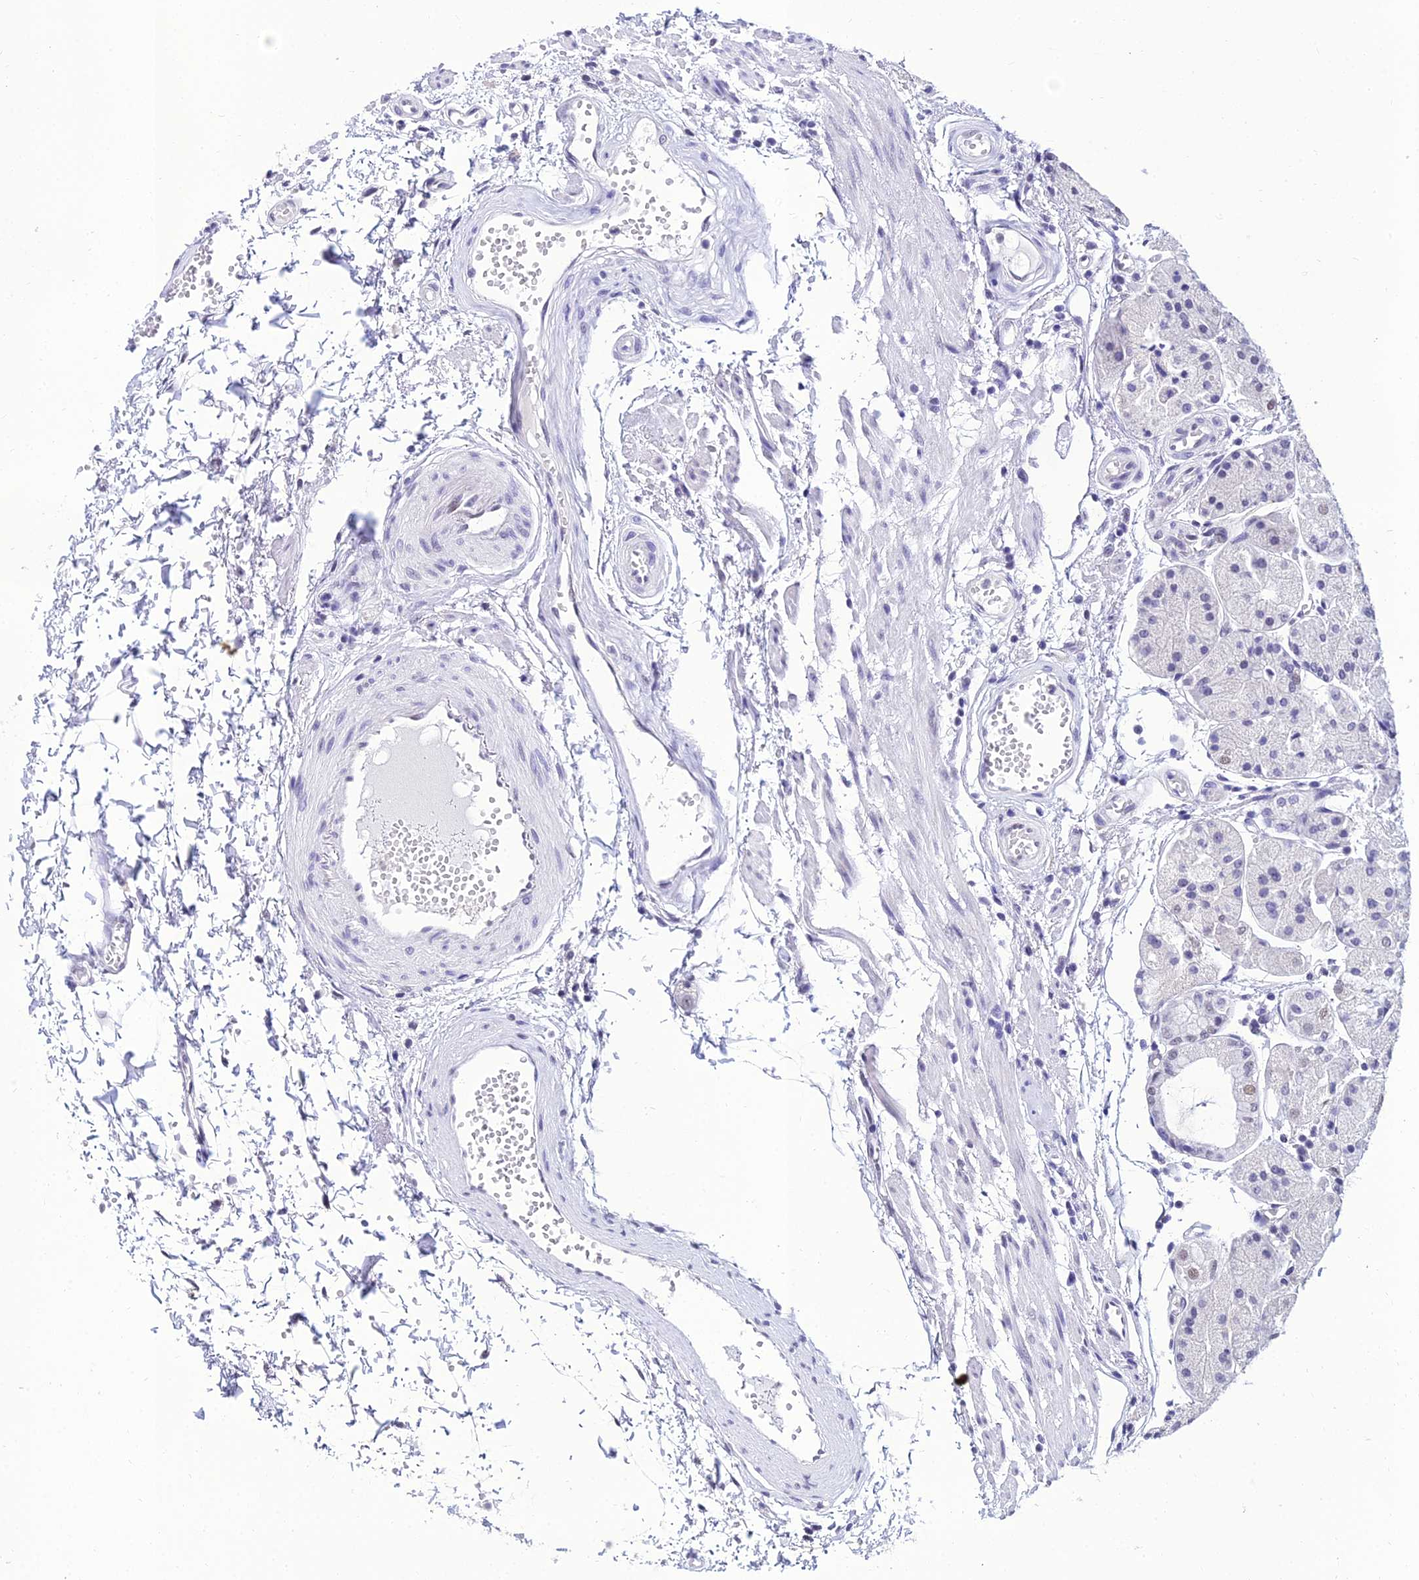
{"staining": {"intensity": "weak", "quantity": "25%-75%", "location": "nuclear"}, "tissue": "stomach", "cell_type": "Glandular cells", "image_type": "normal", "snomed": [{"axis": "morphology", "description": "Normal tissue, NOS"}, {"axis": "topography", "description": "Stomach, upper"}], "caption": "Protein staining of normal stomach displays weak nuclear expression in about 25%-75% of glandular cells. The protein of interest is shown in brown color, while the nuclei are stained blue.", "gene": "PPP4R2", "patient": {"sex": "male", "age": 72}}